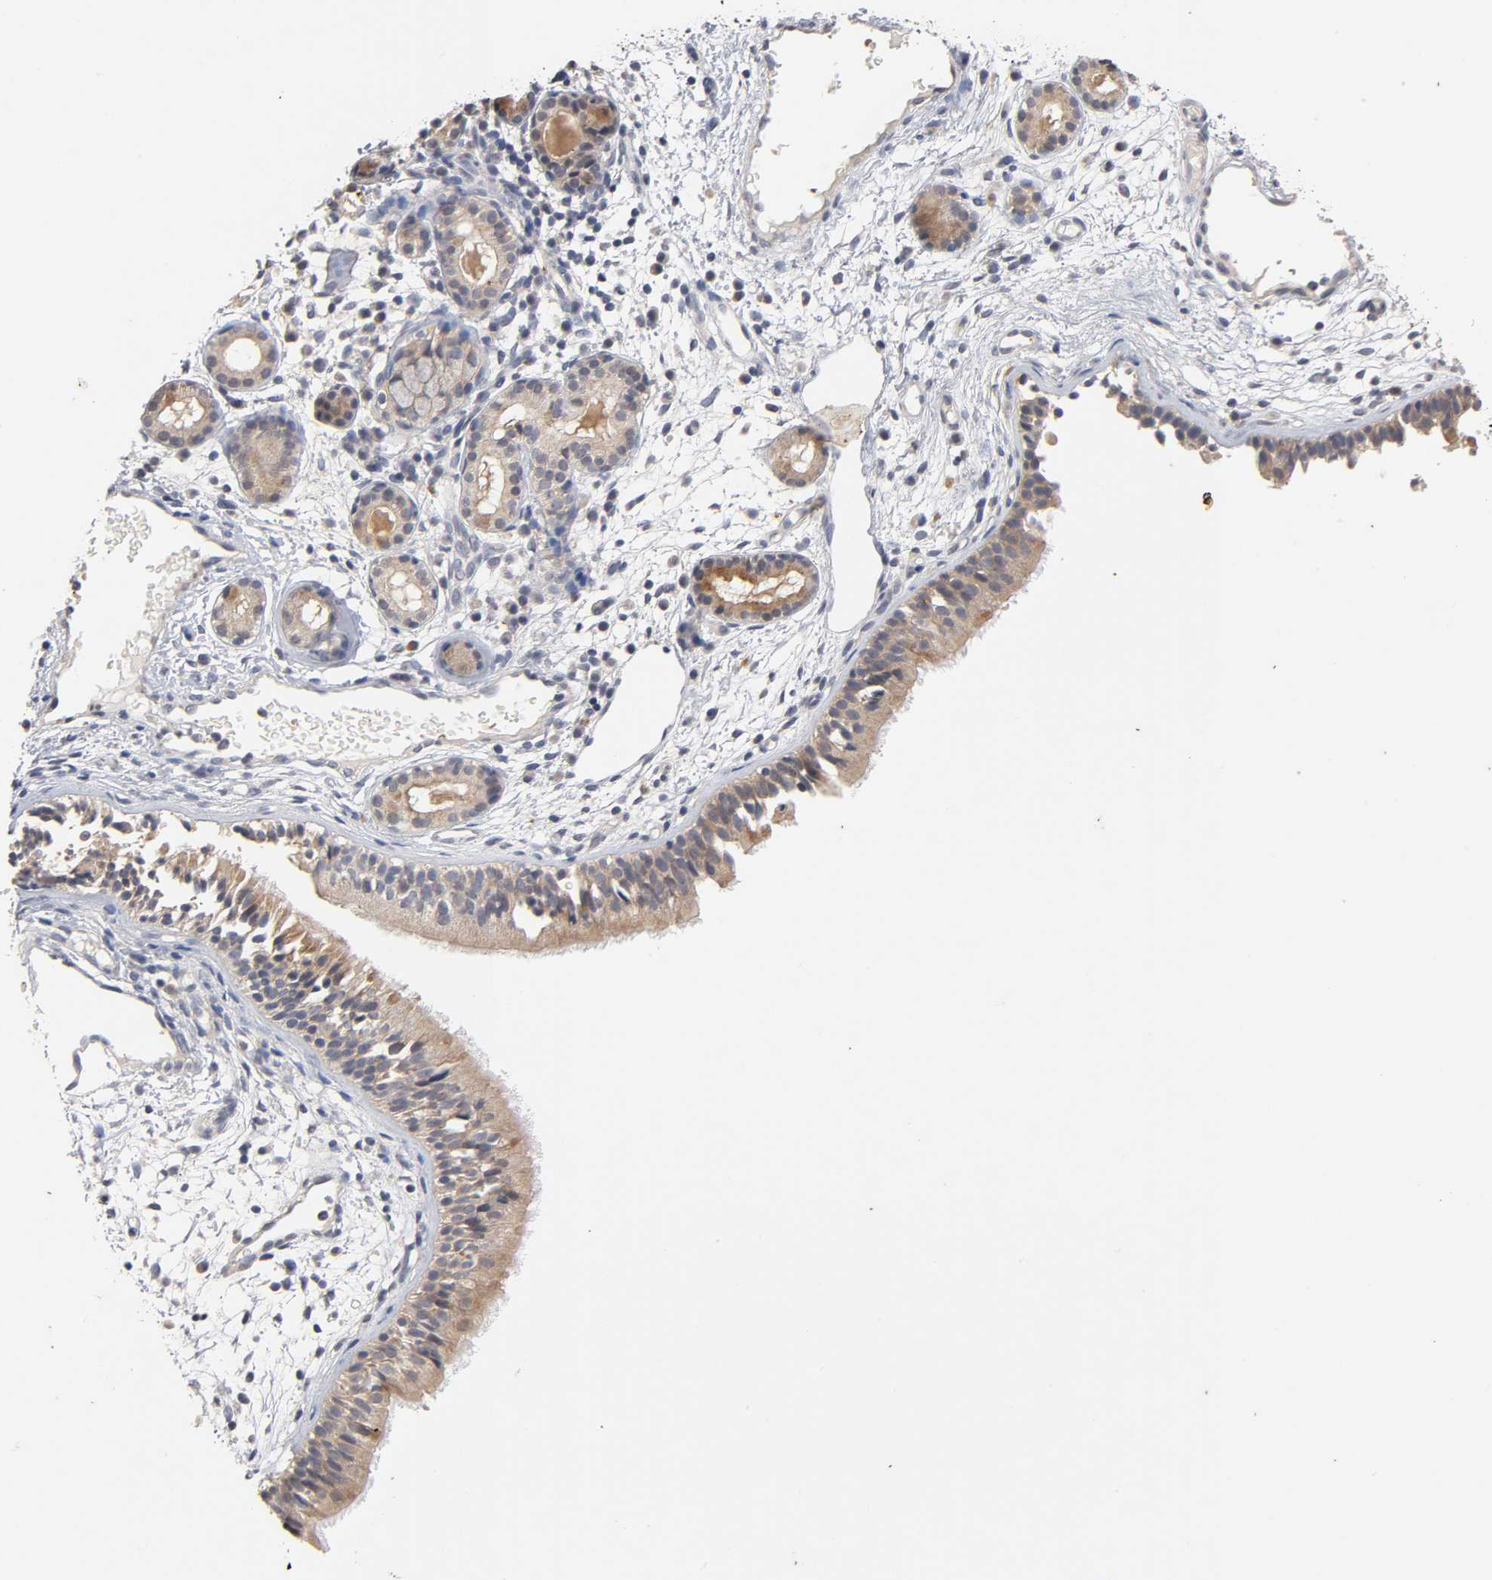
{"staining": {"intensity": "weak", "quantity": ">75%", "location": "cytoplasmic/membranous"}, "tissue": "nasopharynx", "cell_type": "Respiratory epithelial cells", "image_type": "normal", "snomed": [{"axis": "morphology", "description": "Normal tissue, NOS"}, {"axis": "morphology", "description": "Inflammation, NOS"}, {"axis": "topography", "description": "Nasopharynx"}], "caption": "Nasopharynx stained with DAB IHC shows low levels of weak cytoplasmic/membranous expression in approximately >75% of respiratory epithelial cells. Immunohistochemistry stains the protein in brown and the nuclei are stained blue.", "gene": "CXADR", "patient": {"sex": "female", "age": 55}}